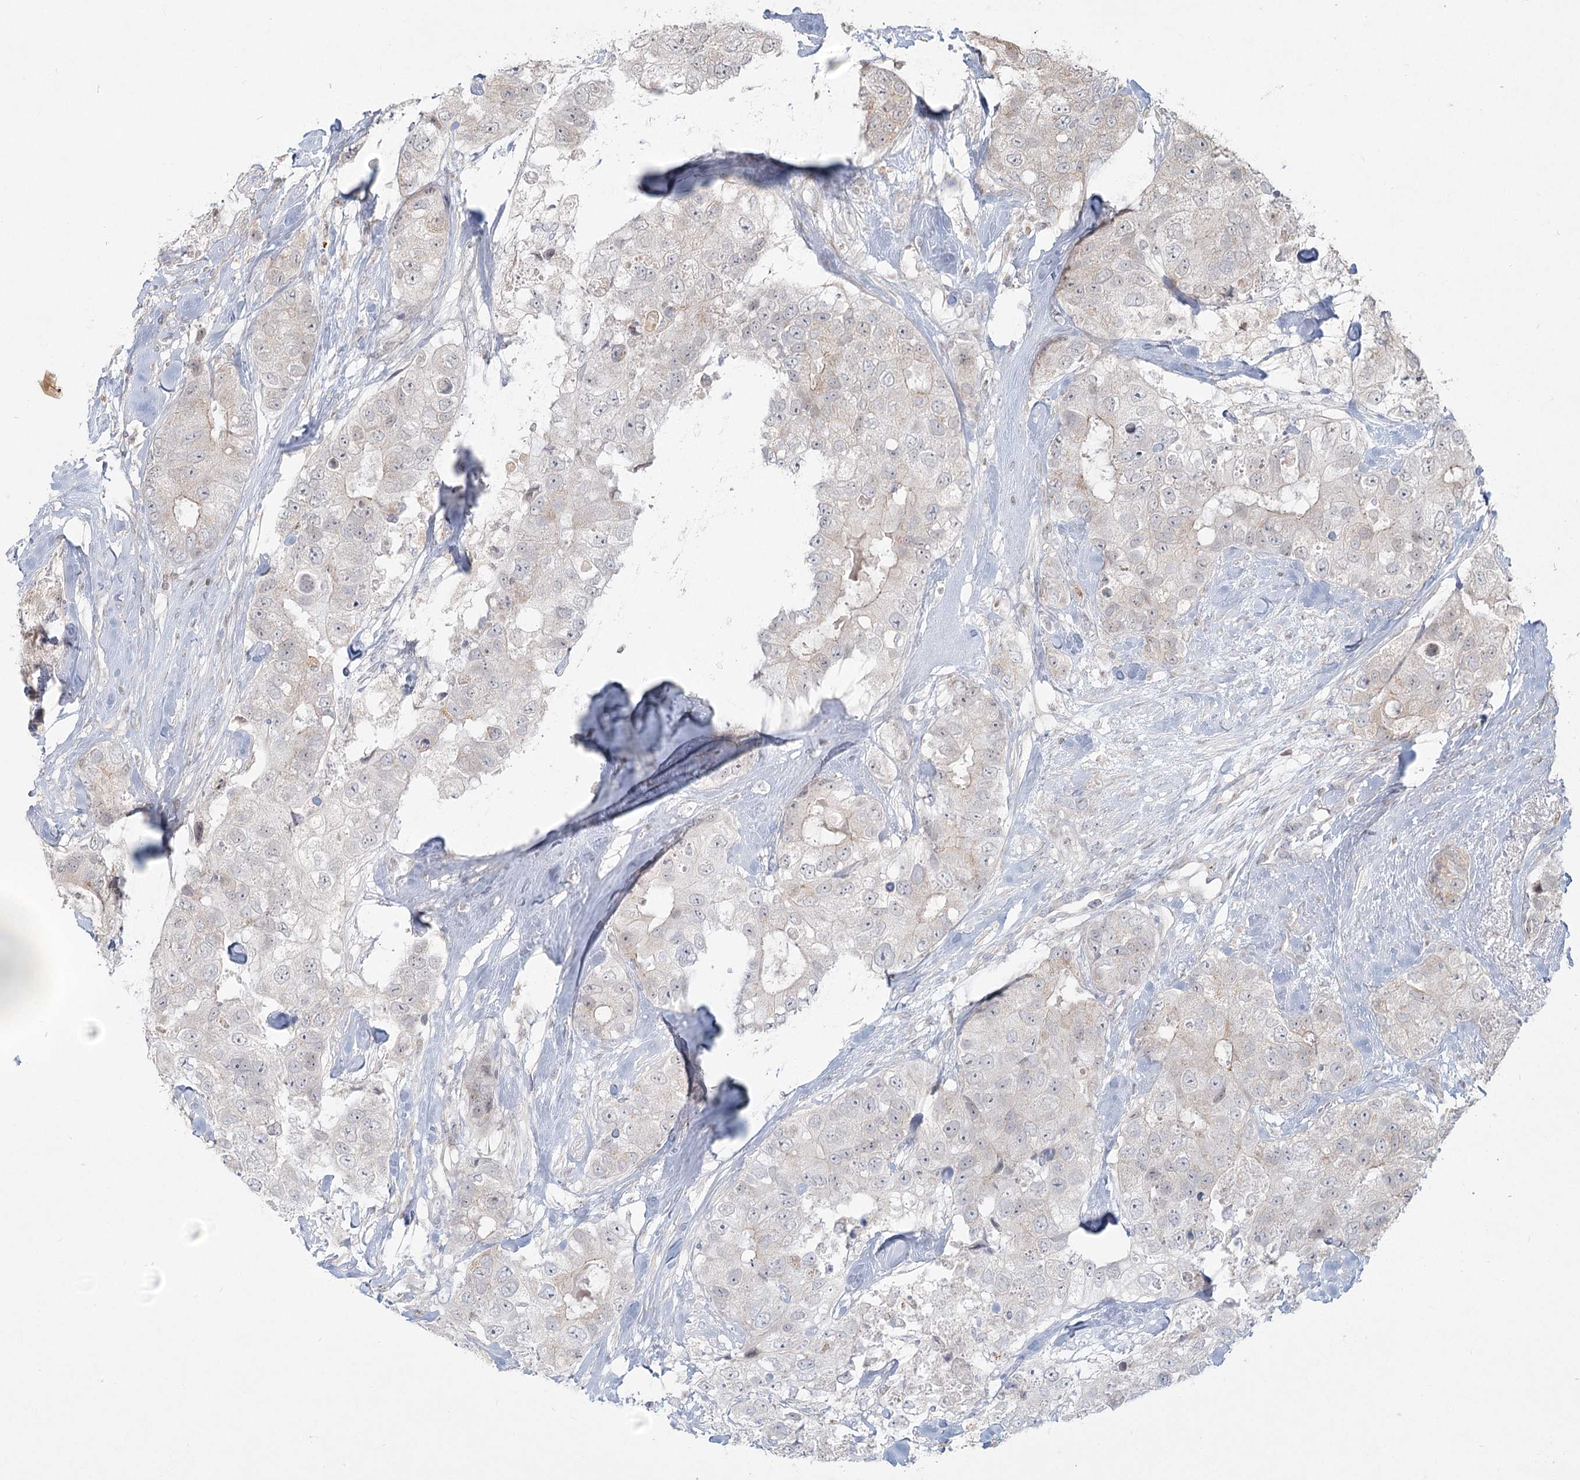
{"staining": {"intensity": "negative", "quantity": "none", "location": "none"}, "tissue": "breast cancer", "cell_type": "Tumor cells", "image_type": "cancer", "snomed": [{"axis": "morphology", "description": "Duct carcinoma"}, {"axis": "topography", "description": "Breast"}], "caption": "Protein analysis of breast cancer displays no significant positivity in tumor cells.", "gene": "LRP2BP", "patient": {"sex": "female", "age": 62}}